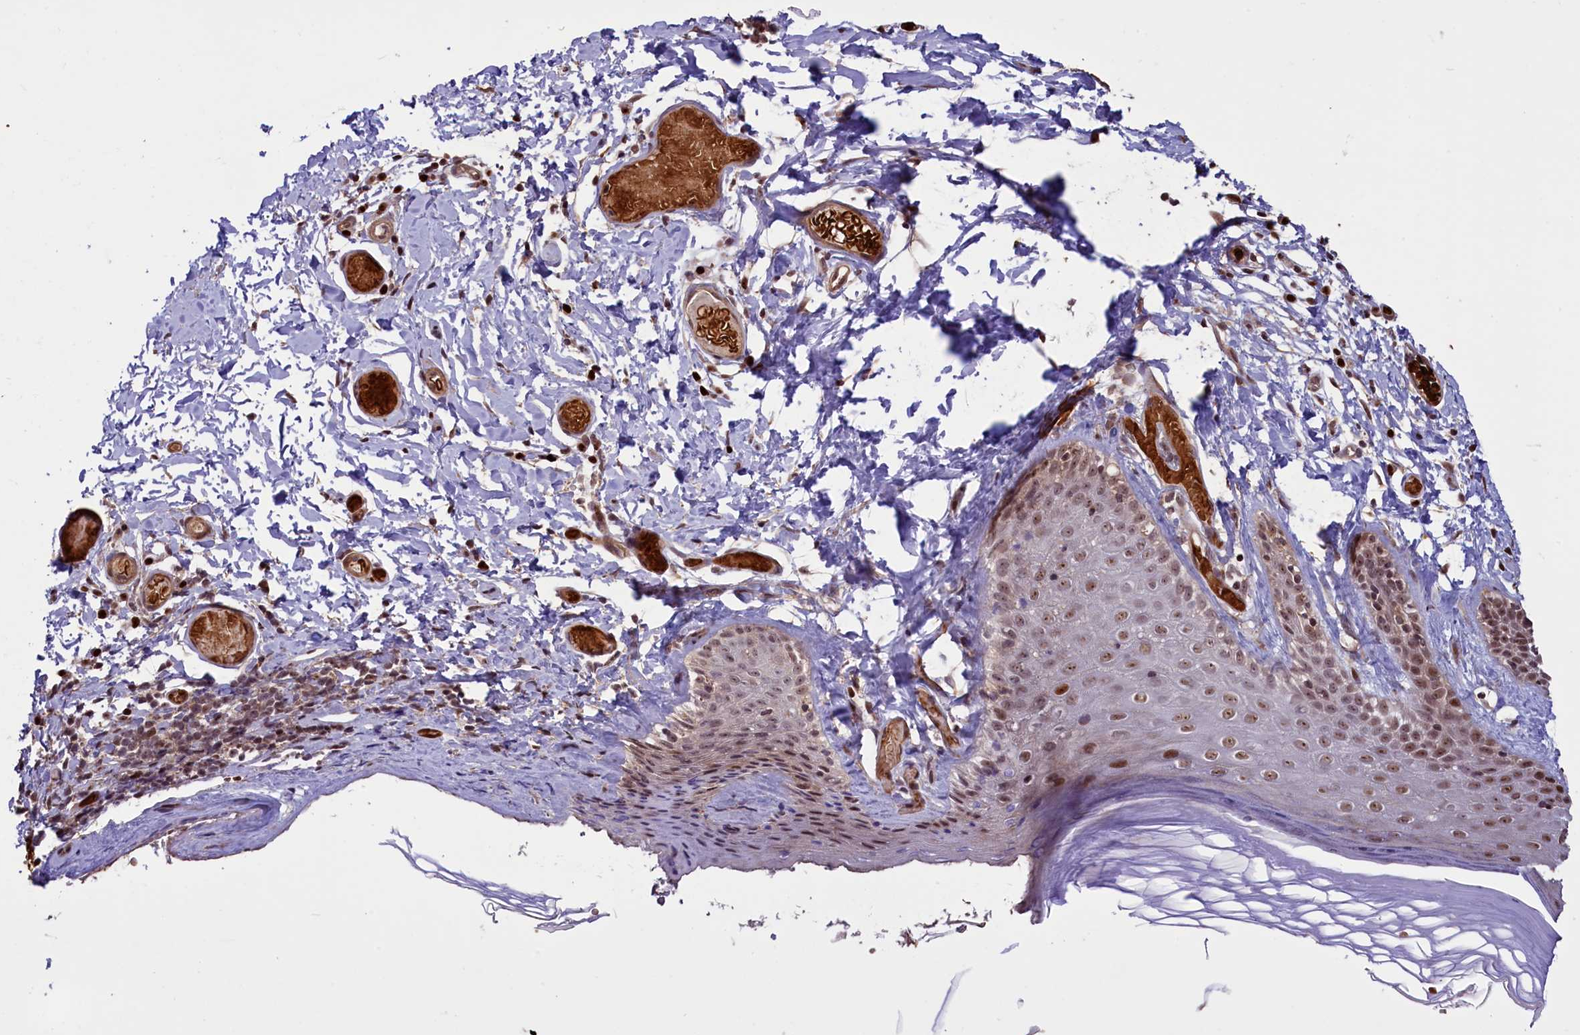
{"staining": {"intensity": "moderate", "quantity": ">75%", "location": "nuclear"}, "tissue": "skin", "cell_type": "Epidermal cells", "image_type": "normal", "snomed": [{"axis": "morphology", "description": "Normal tissue, NOS"}, {"axis": "topography", "description": "Adipose tissue"}, {"axis": "topography", "description": "Vascular tissue"}, {"axis": "topography", "description": "Vulva"}, {"axis": "topography", "description": "Peripheral nerve tissue"}], "caption": "The histopathology image exhibits immunohistochemical staining of benign skin. There is moderate nuclear expression is present in about >75% of epidermal cells. (DAB (3,3'-diaminobenzidine) IHC with brightfield microscopy, high magnification).", "gene": "SHFL", "patient": {"sex": "female", "age": 86}}